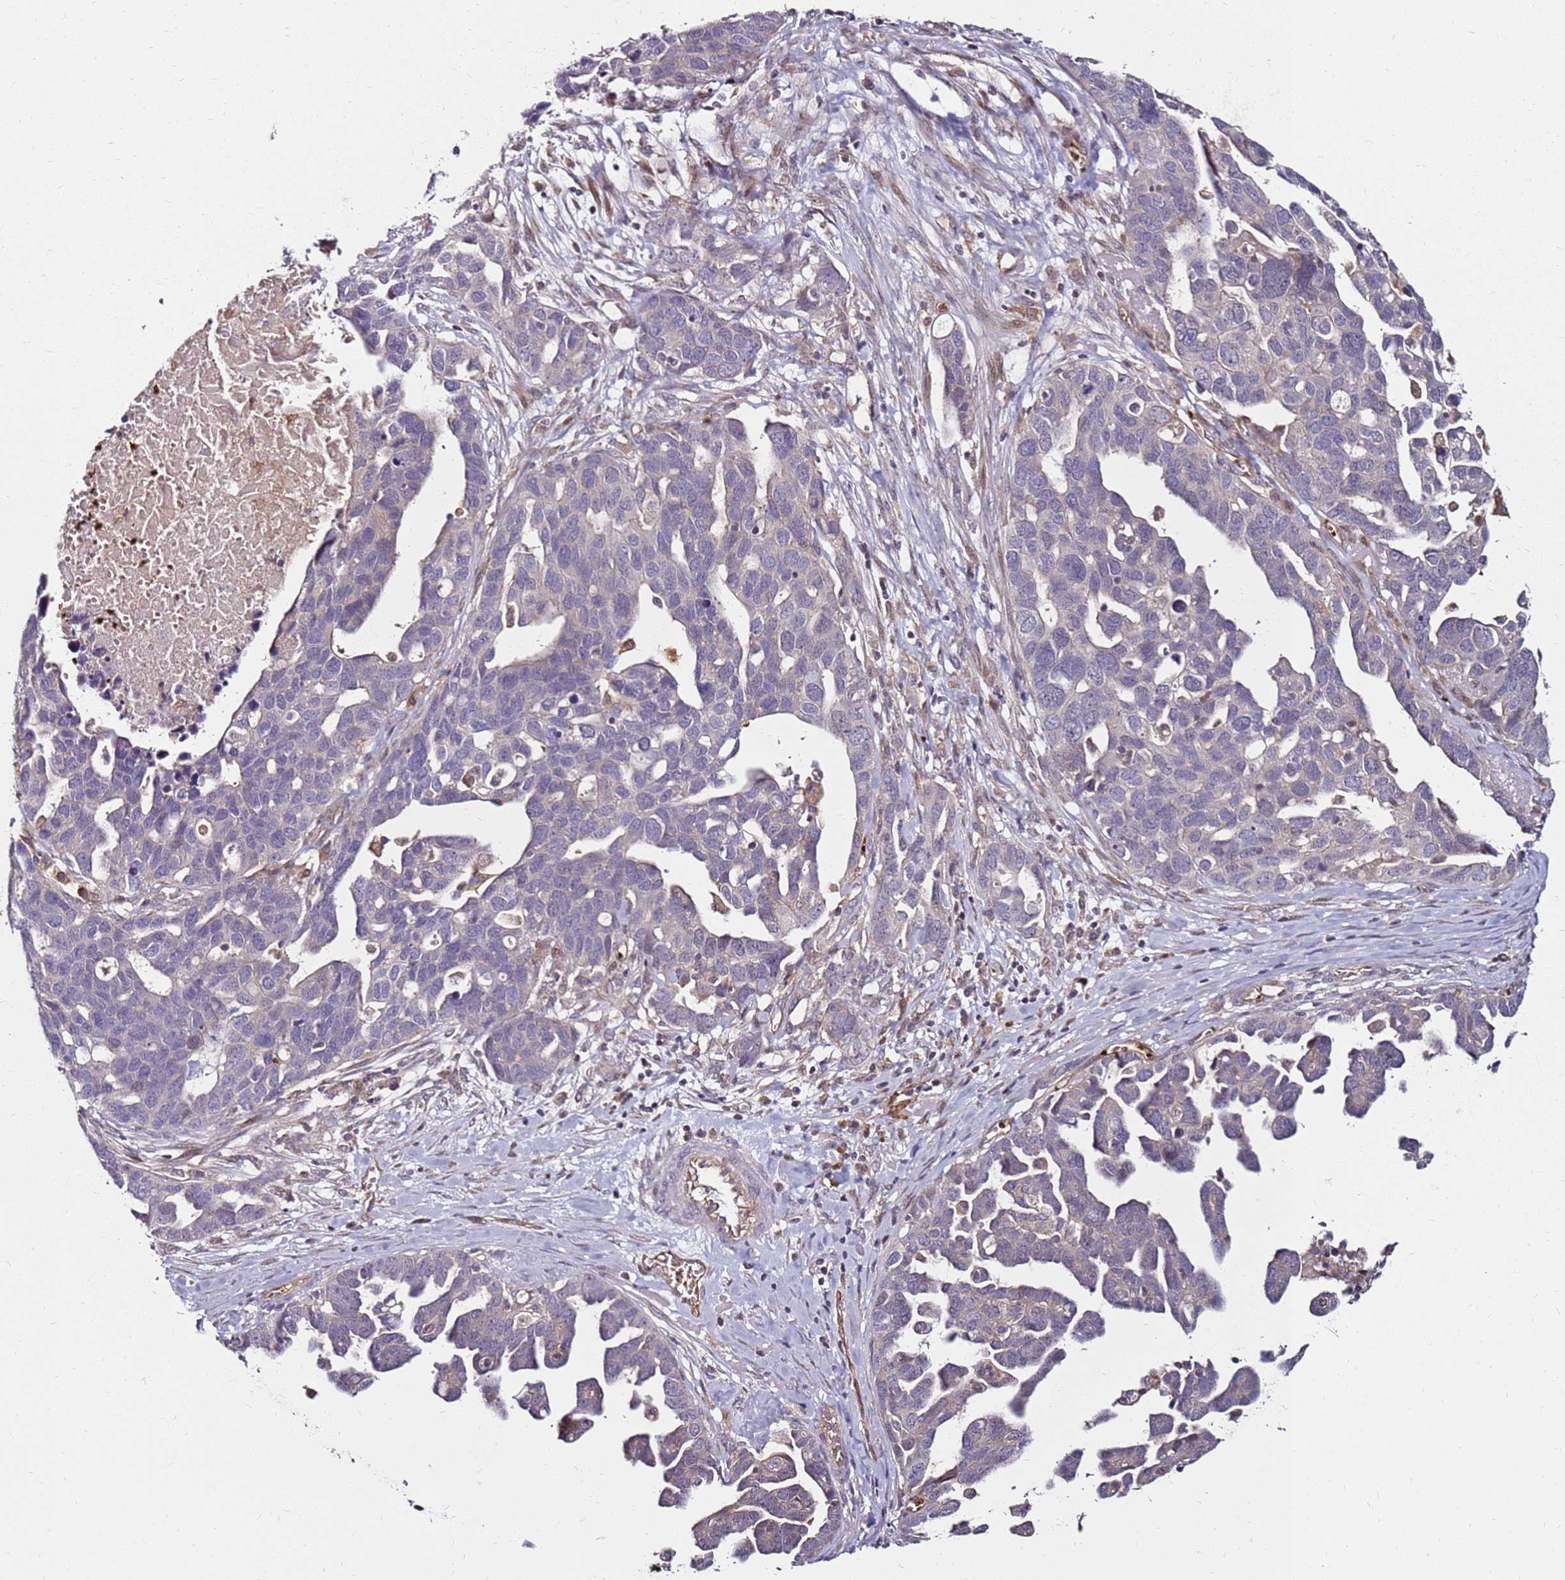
{"staining": {"intensity": "negative", "quantity": "none", "location": "none"}, "tissue": "ovarian cancer", "cell_type": "Tumor cells", "image_type": "cancer", "snomed": [{"axis": "morphology", "description": "Cystadenocarcinoma, serous, NOS"}, {"axis": "topography", "description": "Ovary"}], "caption": "Immunohistochemical staining of human serous cystadenocarcinoma (ovarian) reveals no significant positivity in tumor cells. (Immunohistochemistry, brightfield microscopy, high magnification).", "gene": "RNF11", "patient": {"sex": "female", "age": 54}}